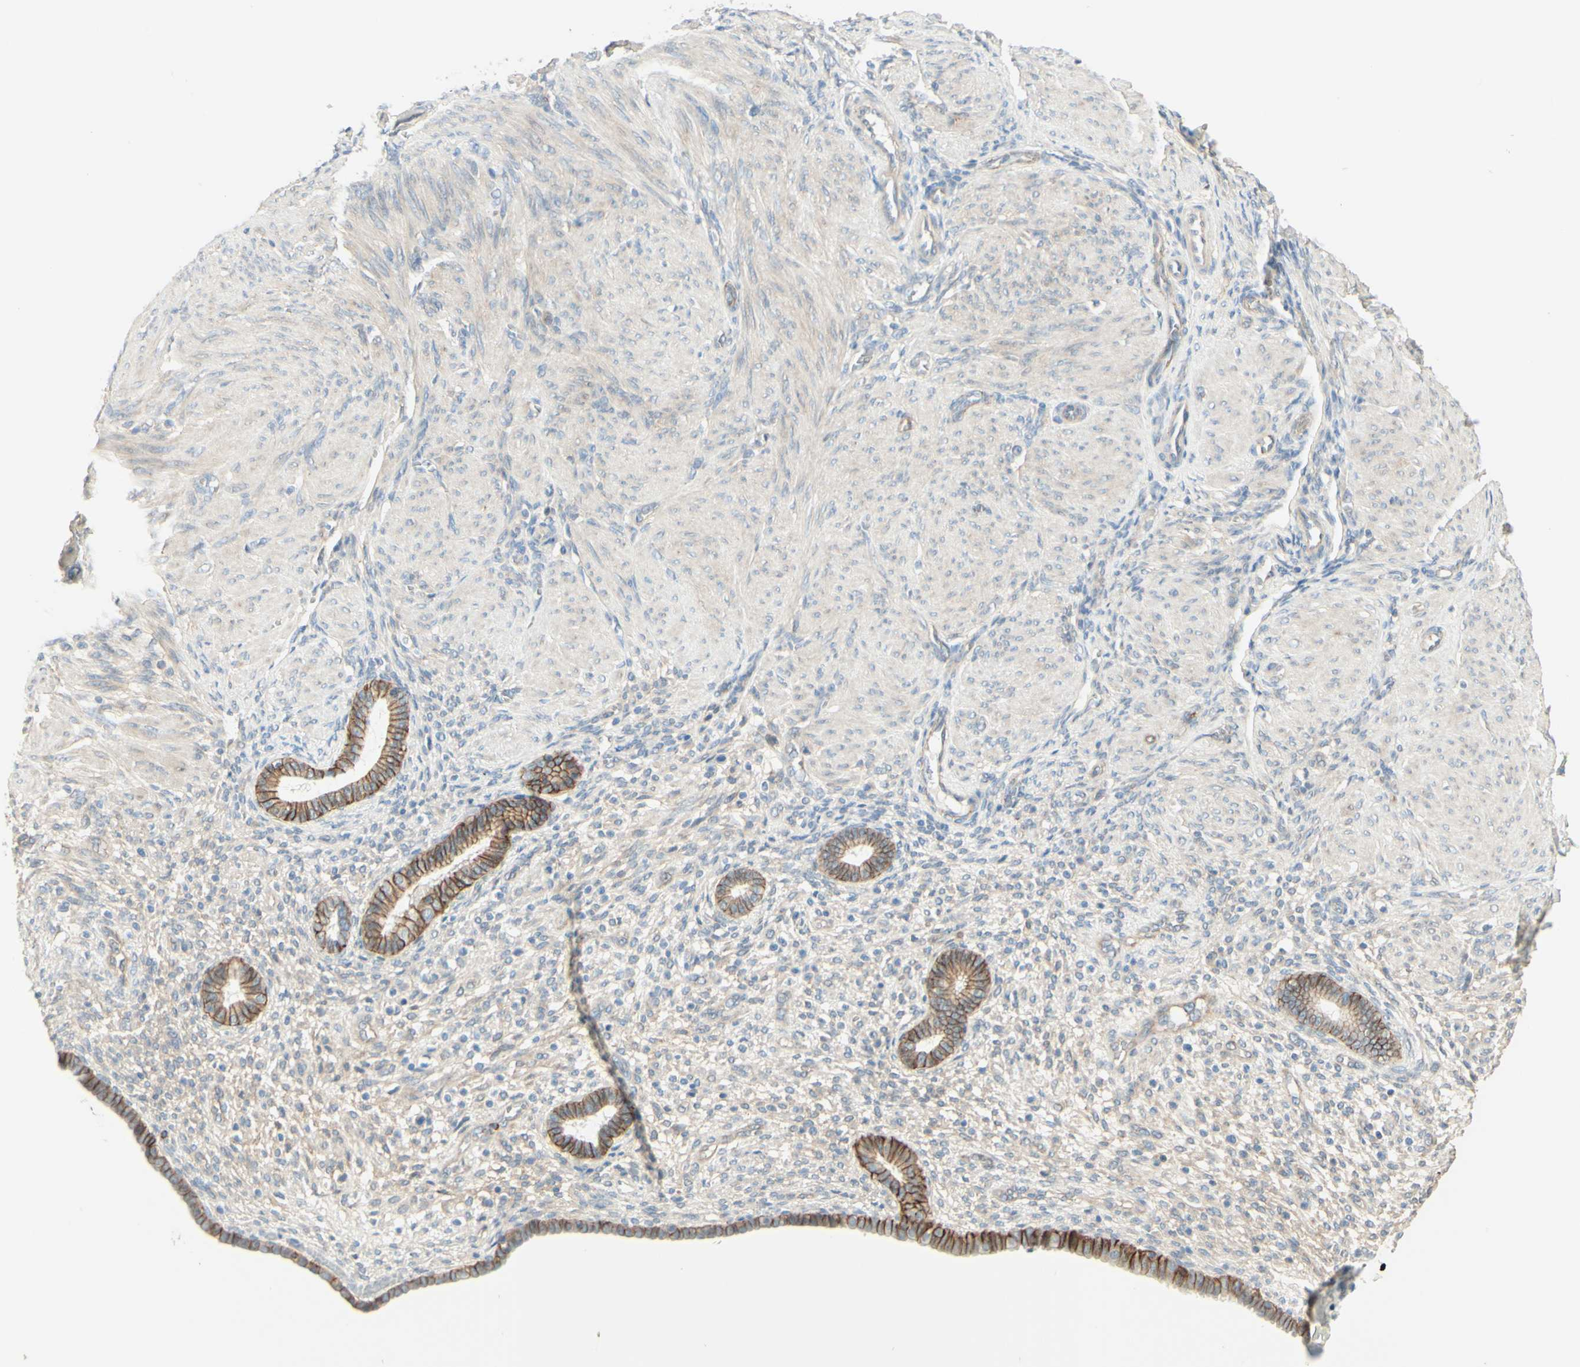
{"staining": {"intensity": "negative", "quantity": "none", "location": "none"}, "tissue": "endometrium", "cell_type": "Cells in endometrial stroma", "image_type": "normal", "snomed": [{"axis": "morphology", "description": "Normal tissue, NOS"}, {"axis": "topography", "description": "Endometrium"}], "caption": "Immunohistochemistry of unremarkable endometrium reveals no positivity in cells in endometrial stroma. The staining is performed using DAB brown chromogen with nuclei counter-stained in using hematoxylin.", "gene": "RNF149", "patient": {"sex": "female", "age": 72}}